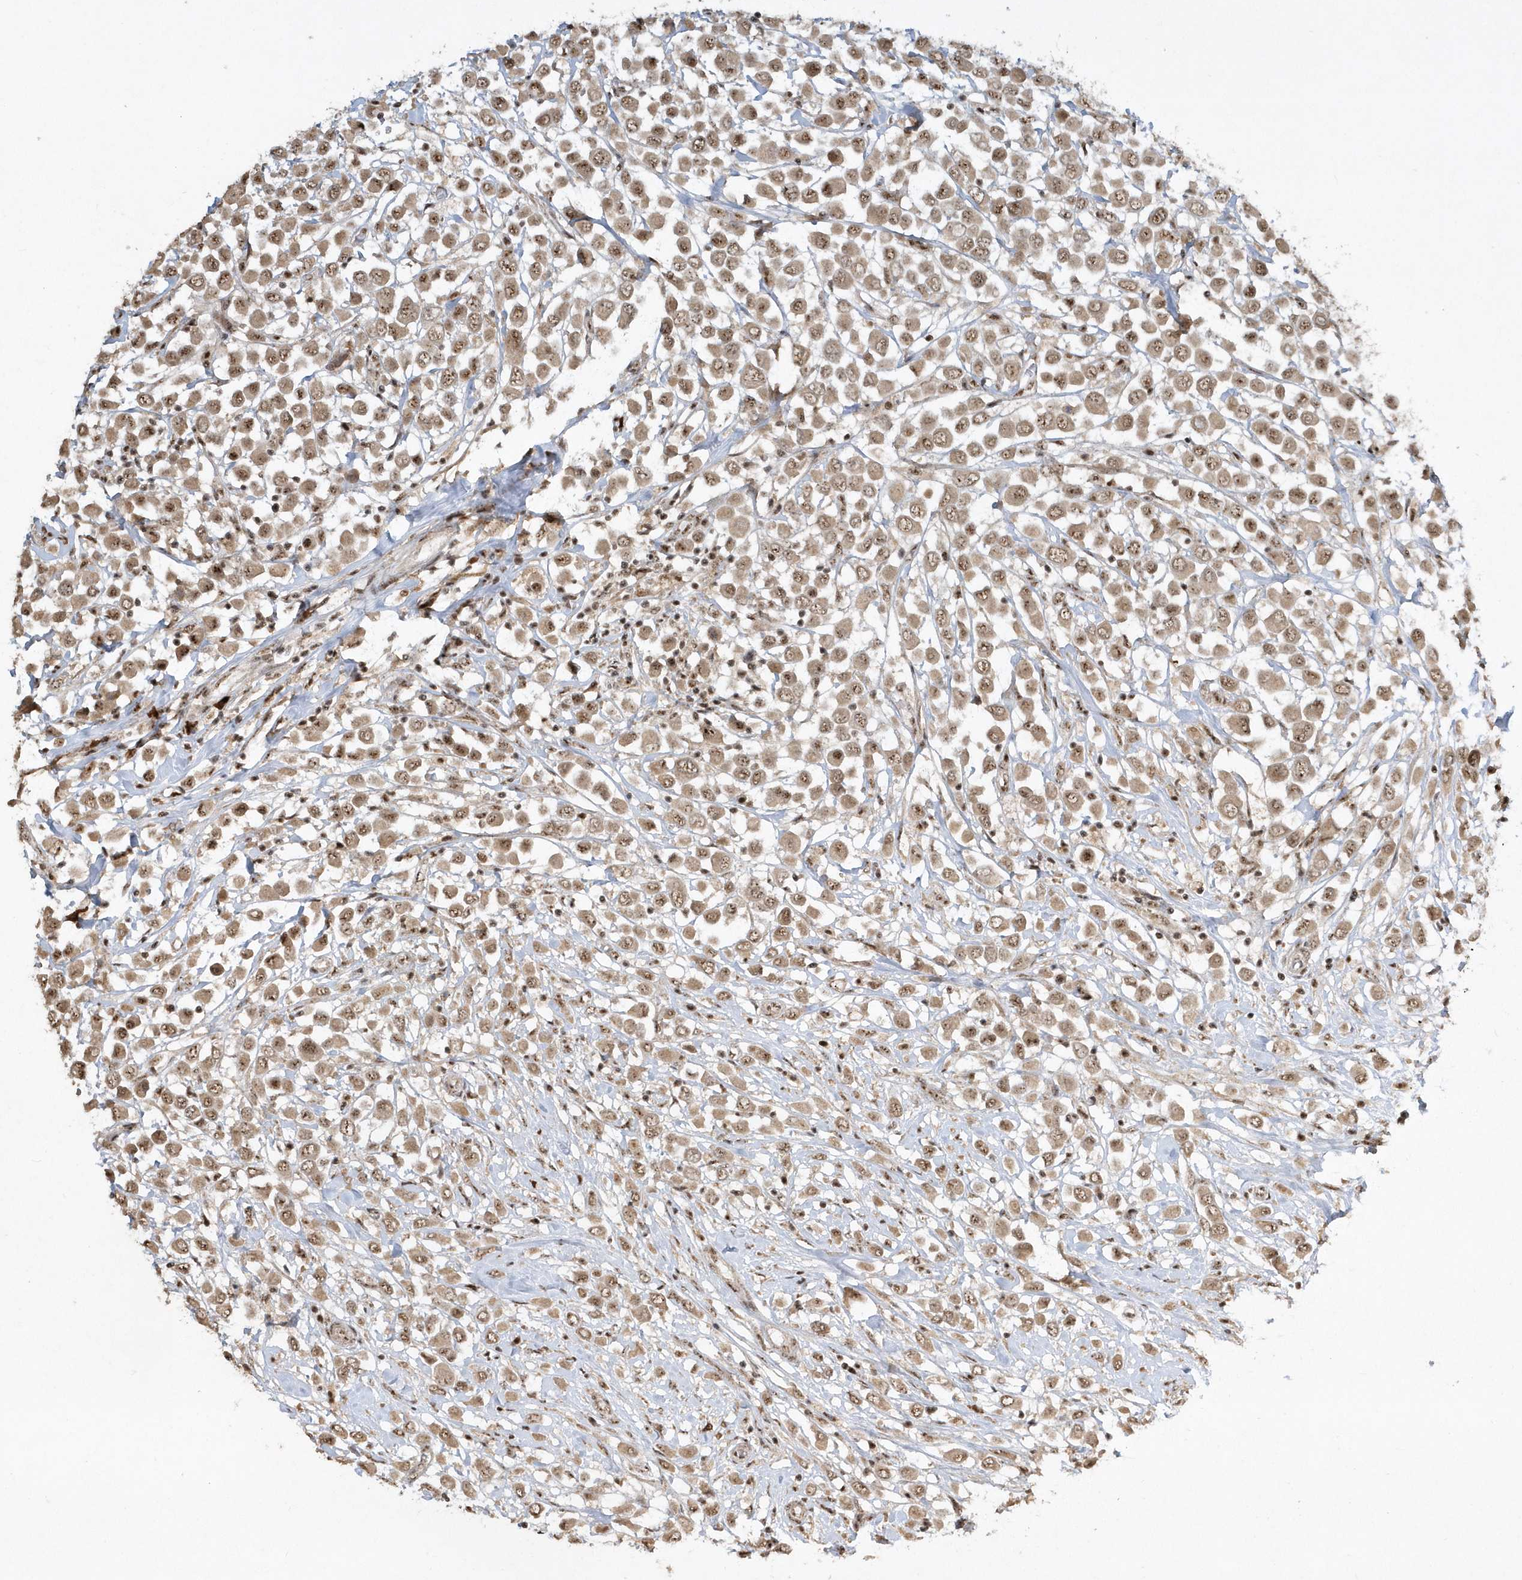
{"staining": {"intensity": "moderate", "quantity": ">75%", "location": "nuclear"}, "tissue": "breast cancer", "cell_type": "Tumor cells", "image_type": "cancer", "snomed": [{"axis": "morphology", "description": "Duct carcinoma"}, {"axis": "topography", "description": "Breast"}], "caption": "Protein positivity by IHC exhibits moderate nuclear staining in approximately >75% of tumor cells in breast infiltrating ductal carcinoma.", "gene": "POLR3B", "patient": {"sex": "female", "age": 61}}